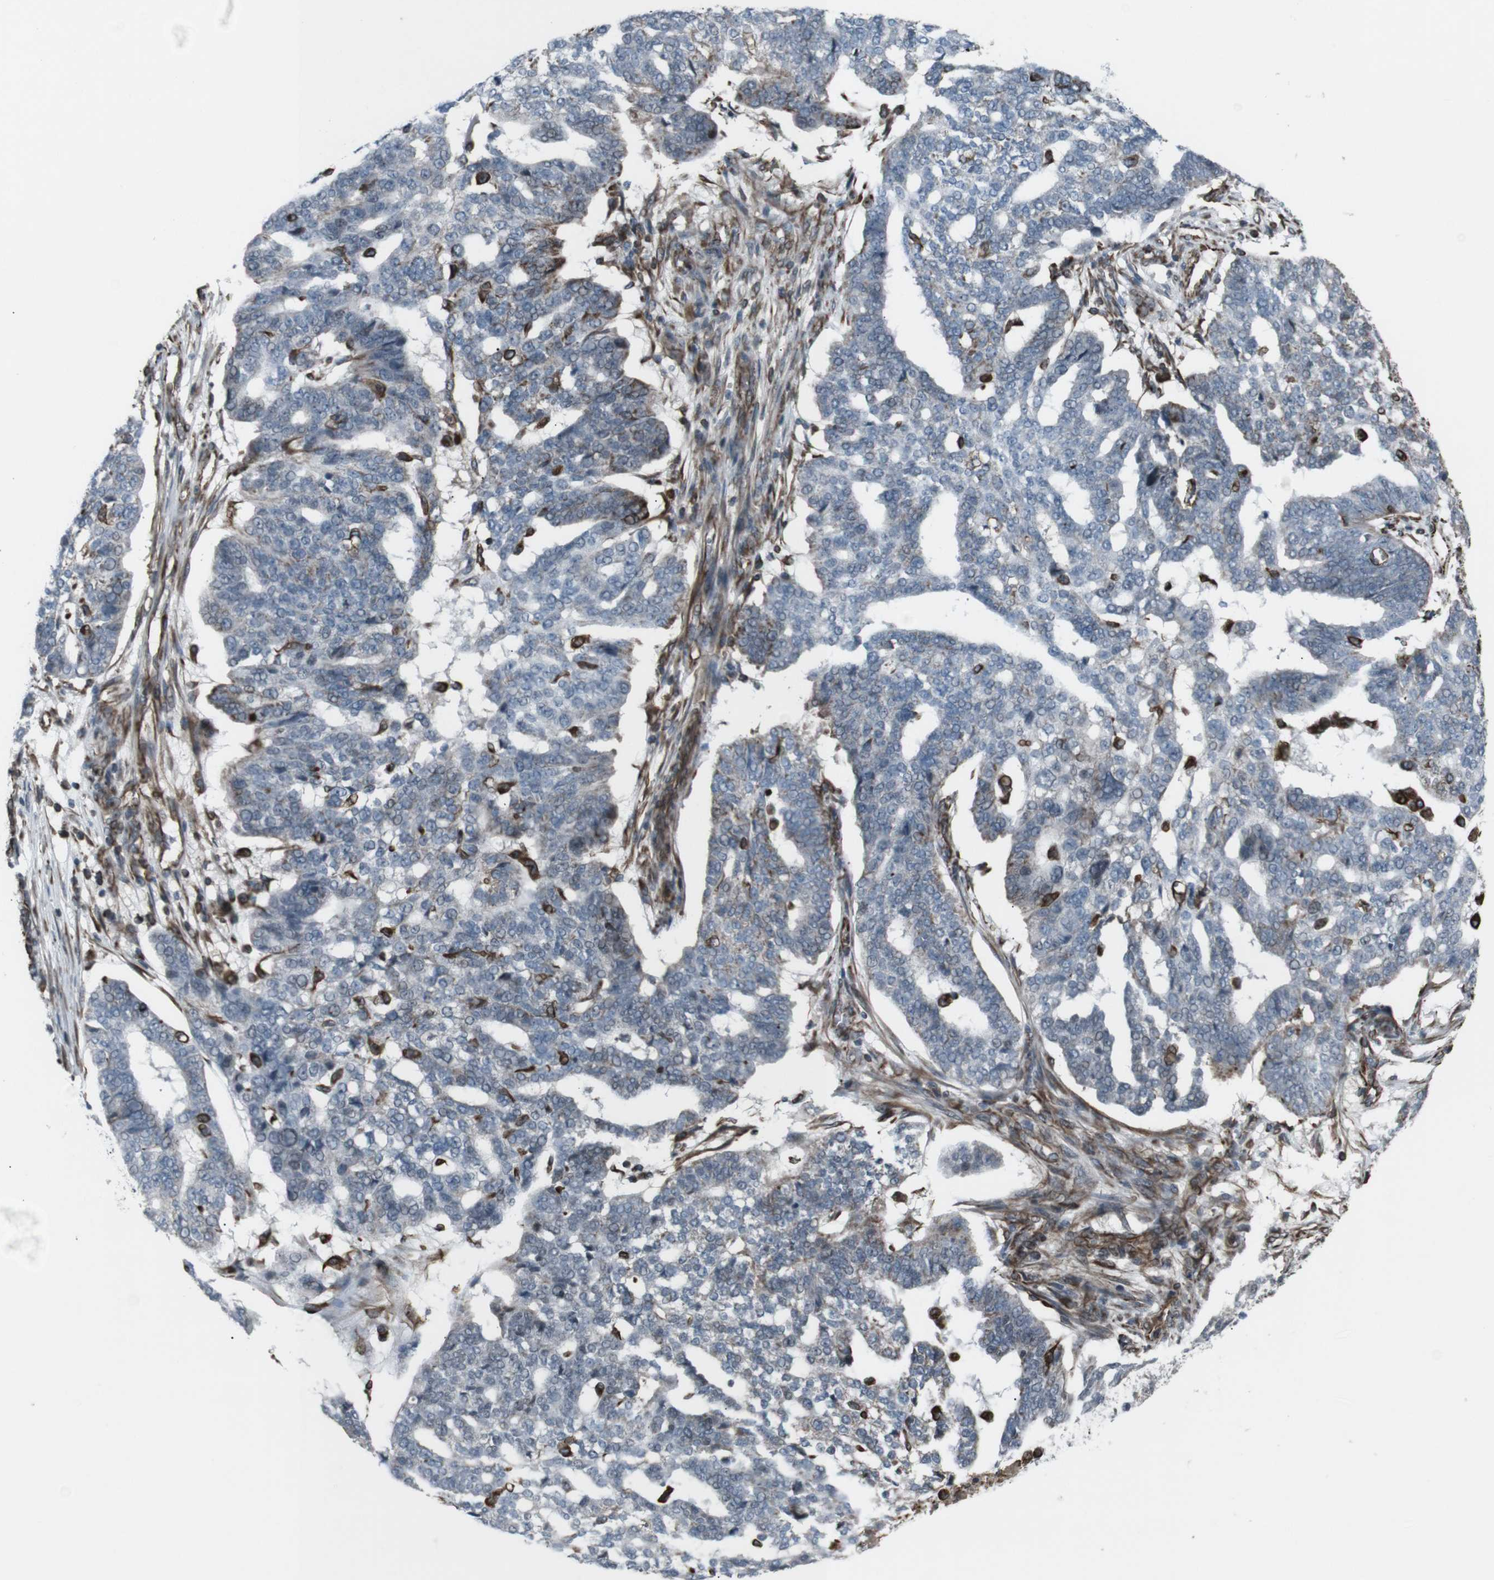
{"staining": {"intensity": "negative", "quantity": "none", "location": "none"}, "tissue": "ovarian cancer", "cell_type": "Tumor cells", "image_type": "cancer", "snomed": [{"axis": "morphology", "description": "Cystadenocarcinoma, serous, NOS"}, {"axis": "topography", "description": "Ovary"}], "caption": "Protein analysis of ovarian cancer (serous cystadenocarcinoma) reveals no significant positivity in tumor cells.", "gene": "TMEM141", "patient": {"sex": "female", "age": 59}}